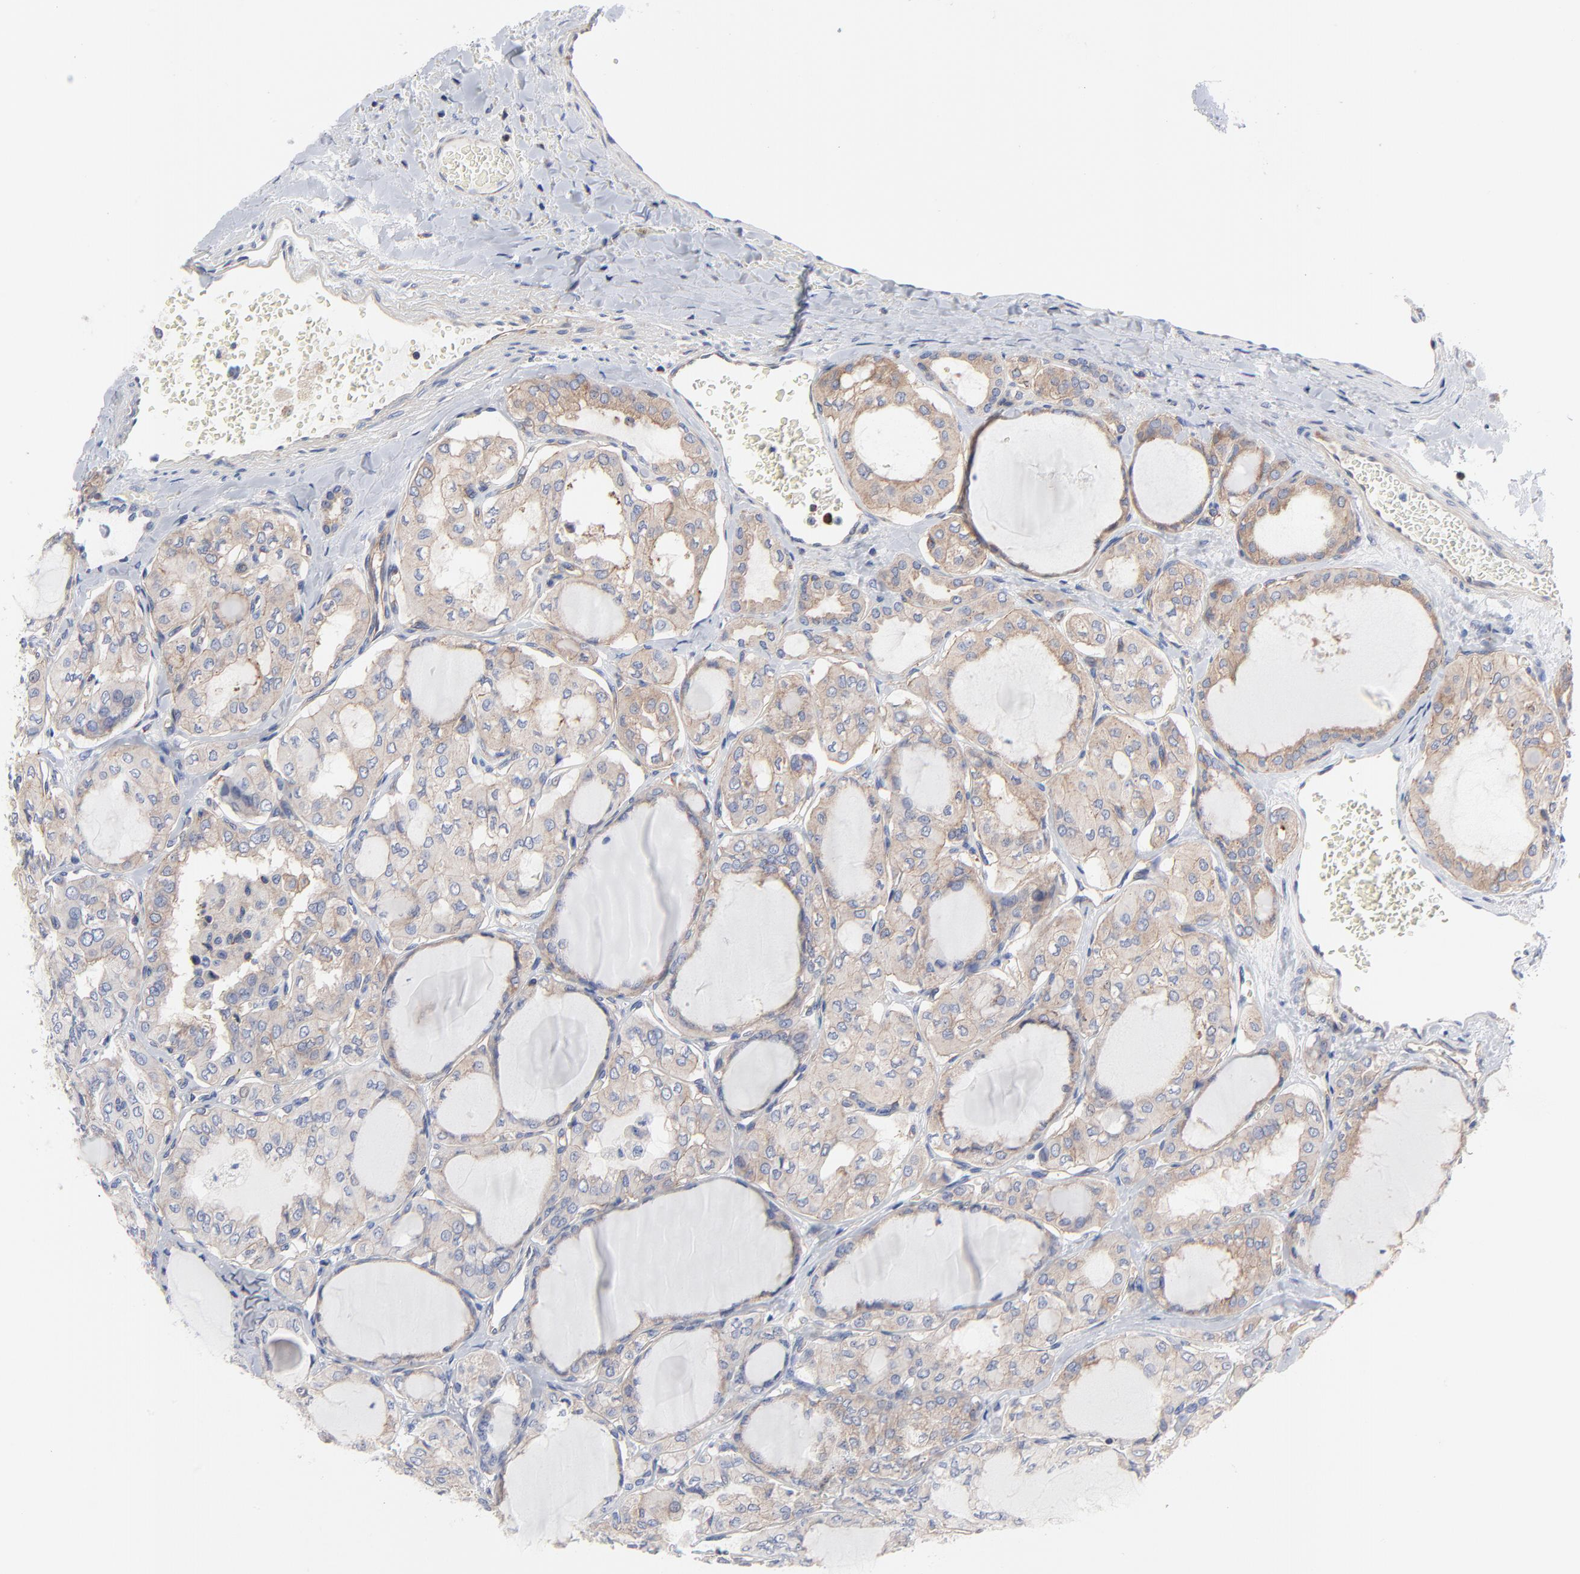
{"staining": {"intensity": "weak", "quantity": ">75%", "location": "cytoplasmic/membranous"}, "tissue": "thyroid cancer", "cell_type": "Tumor cells", "image_type": "cancer", "snomed": [{"axis": "morphology", "description": "Papillary adenocarcinoma, NOS"}, {"axis": "topography", "description": "Thyroid gland"}], "caption": "IHC staining of papillary adenocarcinoma (thyroid), which exhibits low levels of weak cytoplasmic/membranous positivity in about >75% of tumor cells indicating weak cytoplasmic/membranous protein expression. The staining was performed using DAB (brown) for protein detection and nuclei were counterstained in hematoxylin (blue).", "gene": "CD2AP", "patient": {"sex": "male", "age": 20}}